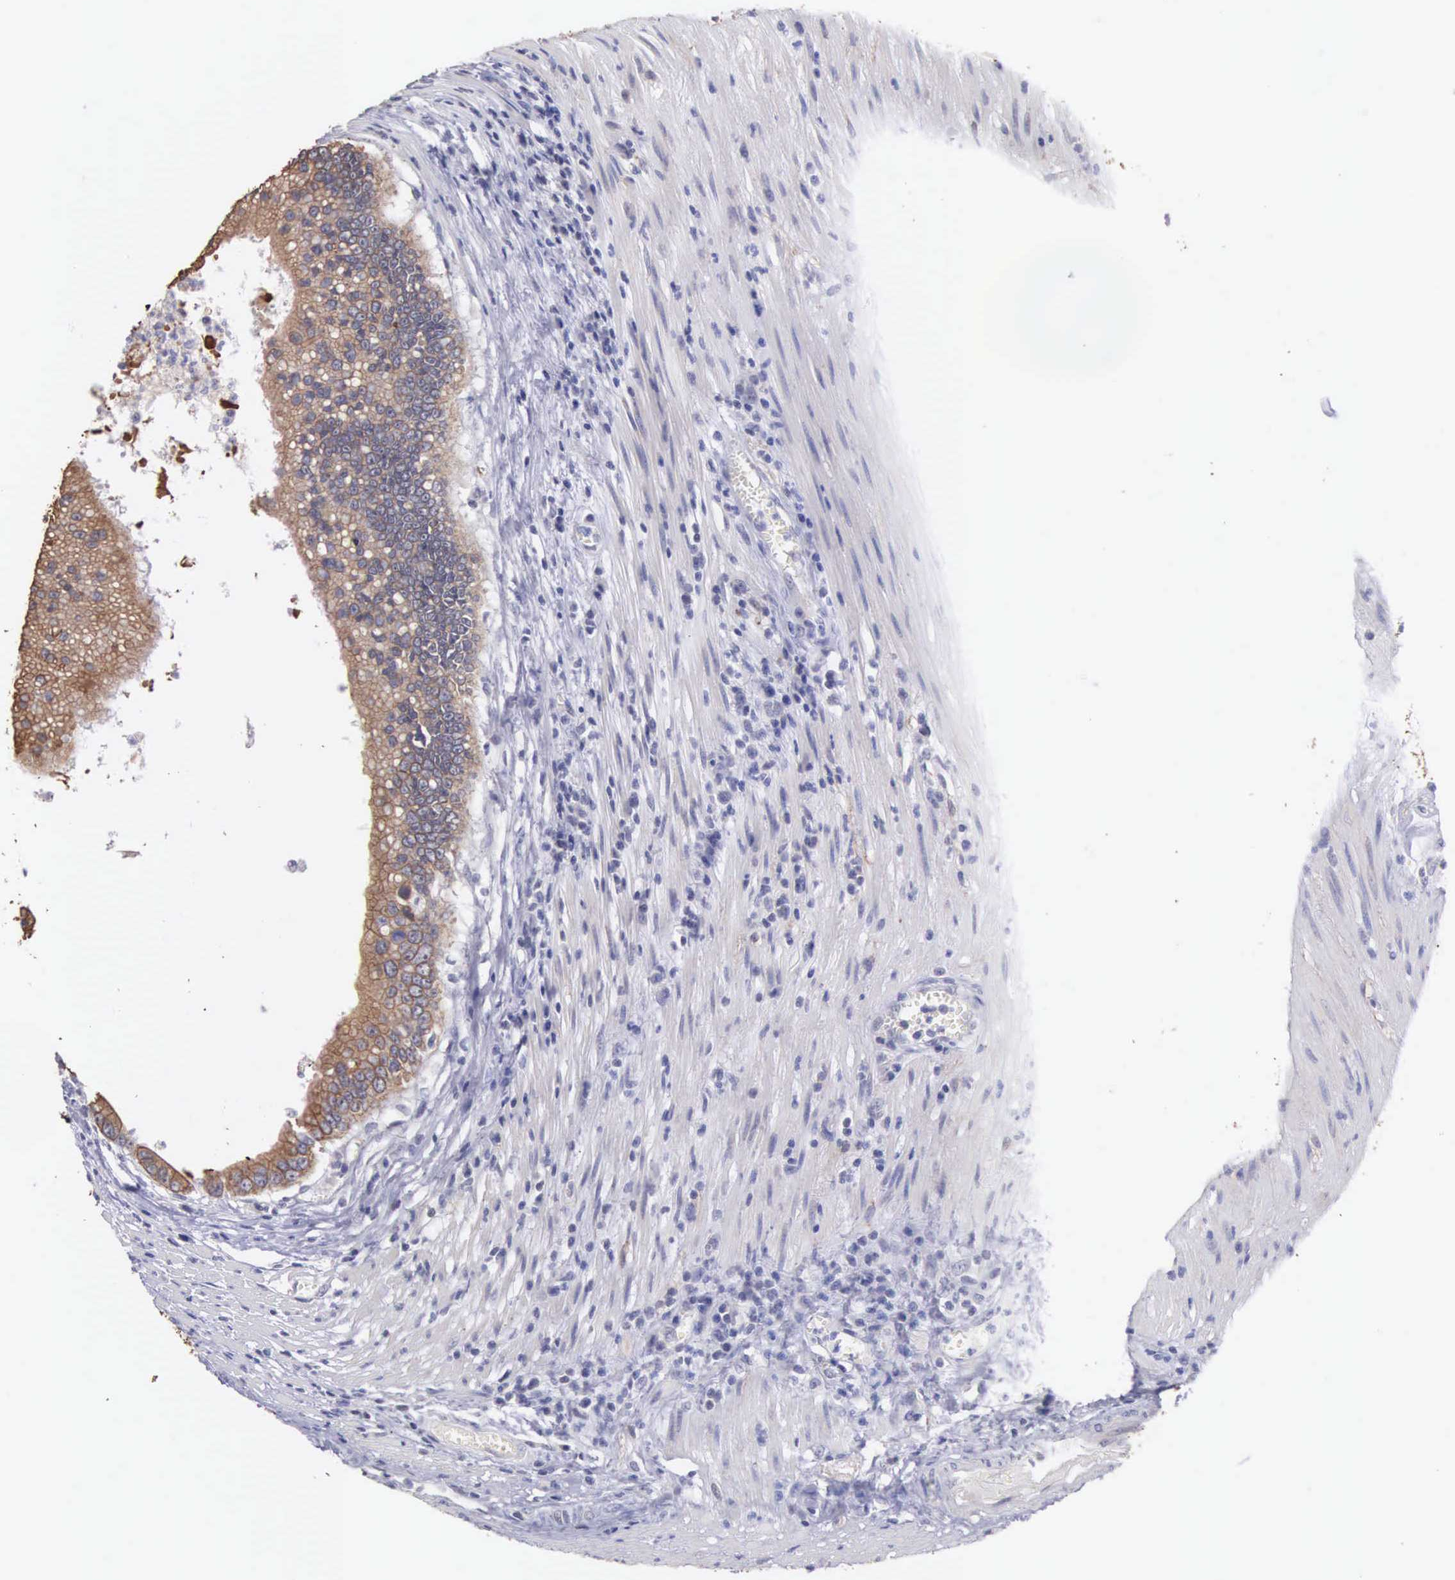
{"staining": {"intensity": "moderate", "quantity": ">75%", "location": "cytoplasmic/membranous"}, "tissue": "colorectal cancer", "cell_type": "Tumor cells", "image_type": "cancer", "snomed": [{"axis": "morphology", "description": "Adenocarcinoma, NOS"}, {"axis": "topography", "description": "Rectum"}], "caption": "Colorectal adenocarcinoma tissue displays moderate cytoplasmic/membranous positivity in about >75% of tumor cells, visualized by immunohistochemistry. Ihc stains the protein in brown and the nuclei are stained blue.", "gene": "PIR", "patient": {"sex": "female", "age": 81}}